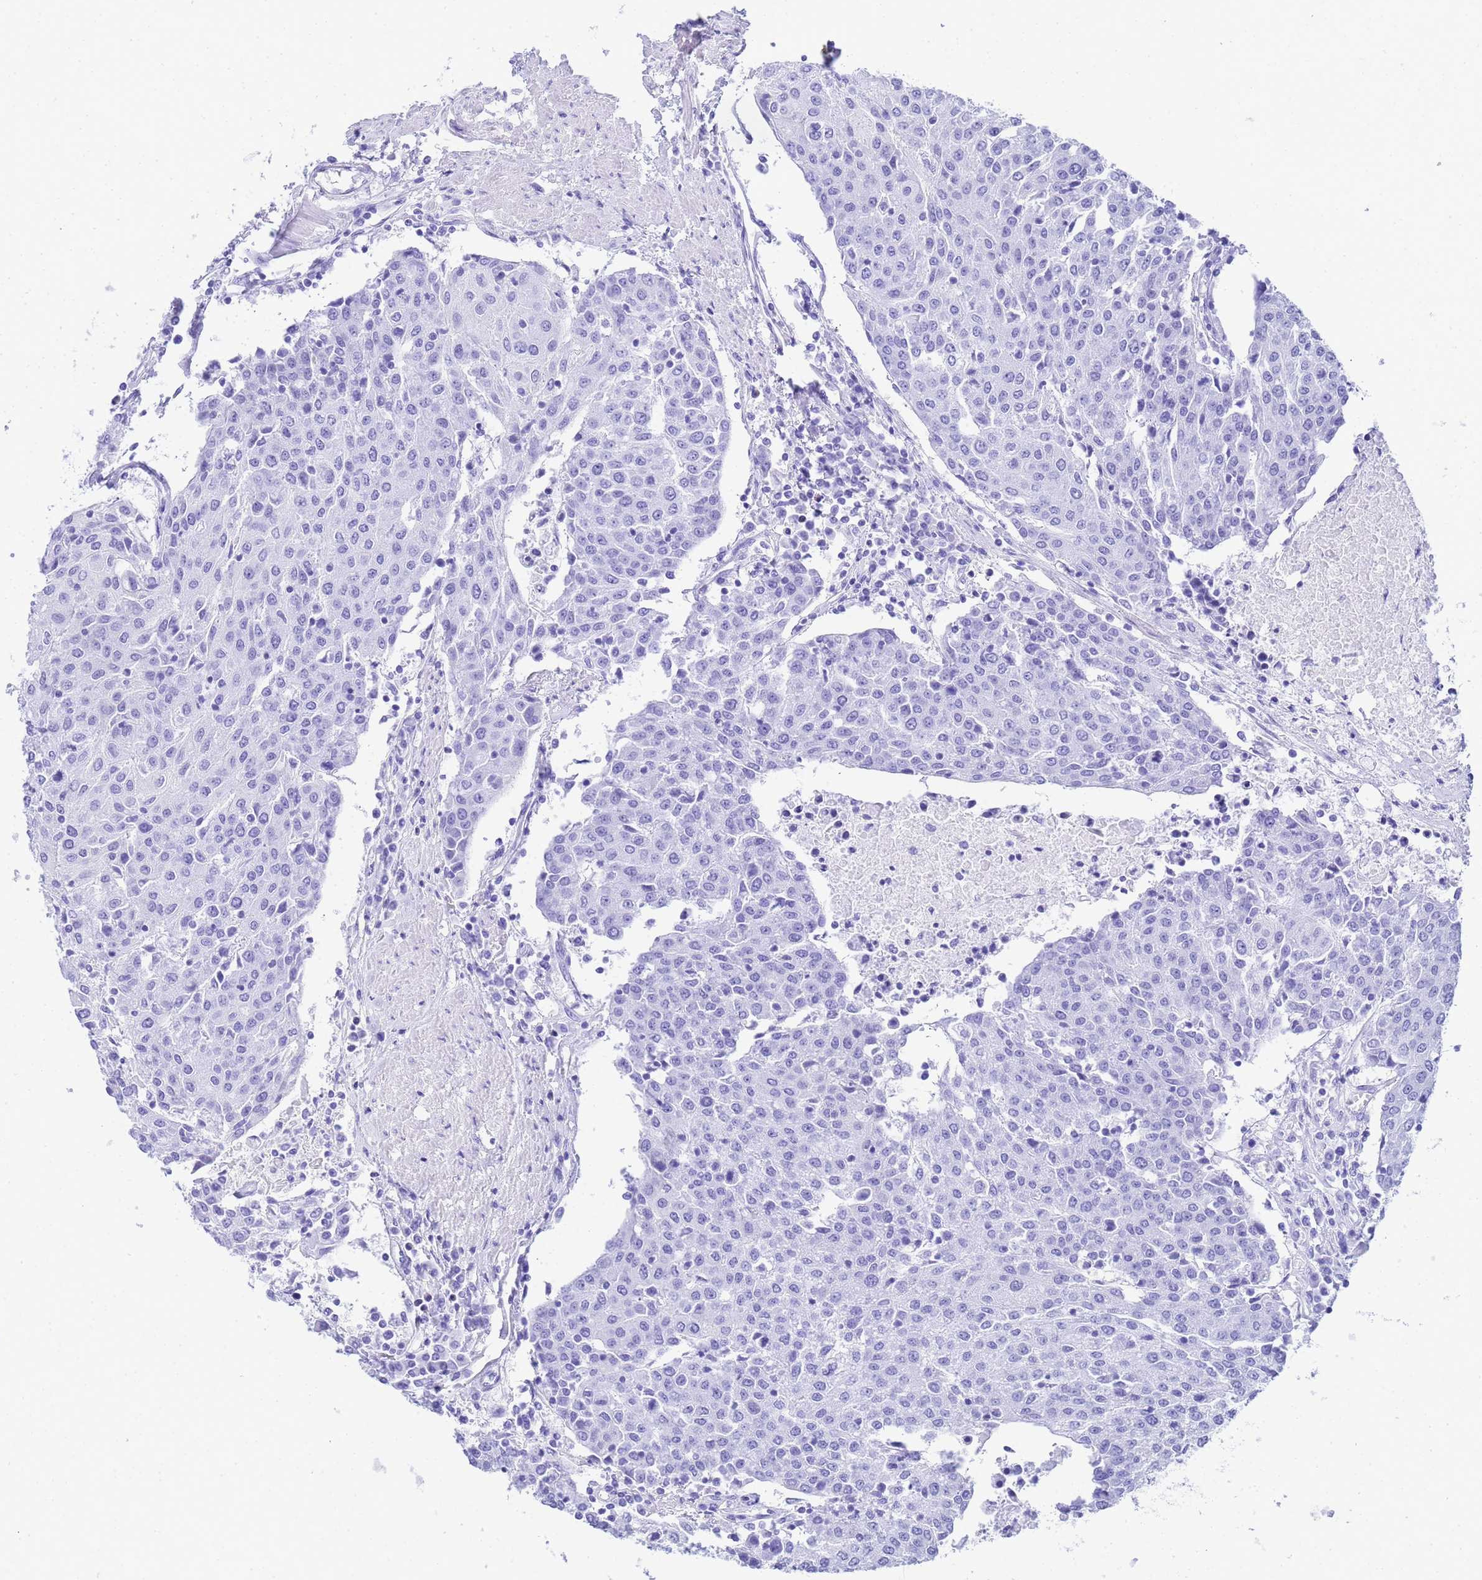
{"staining": {"intensity": "negative", "quantity": "none", "location": "none"}, "tissue": "urothelial cancer", "cell_type": "Tumor cells", "image_type": "cancer", "snomed": [{"axis": "morphology", "description": "Urothelial carcinoma, High grade"}, {"axis": "topography", "description": "Urinary bladder"}], "caption": "A histopathology image of human urothelial carcinoma (high-grade) is negative for staining in tumor cells.", "gene": "MYL7", "patient": {"sex": "female", "age": 85}}